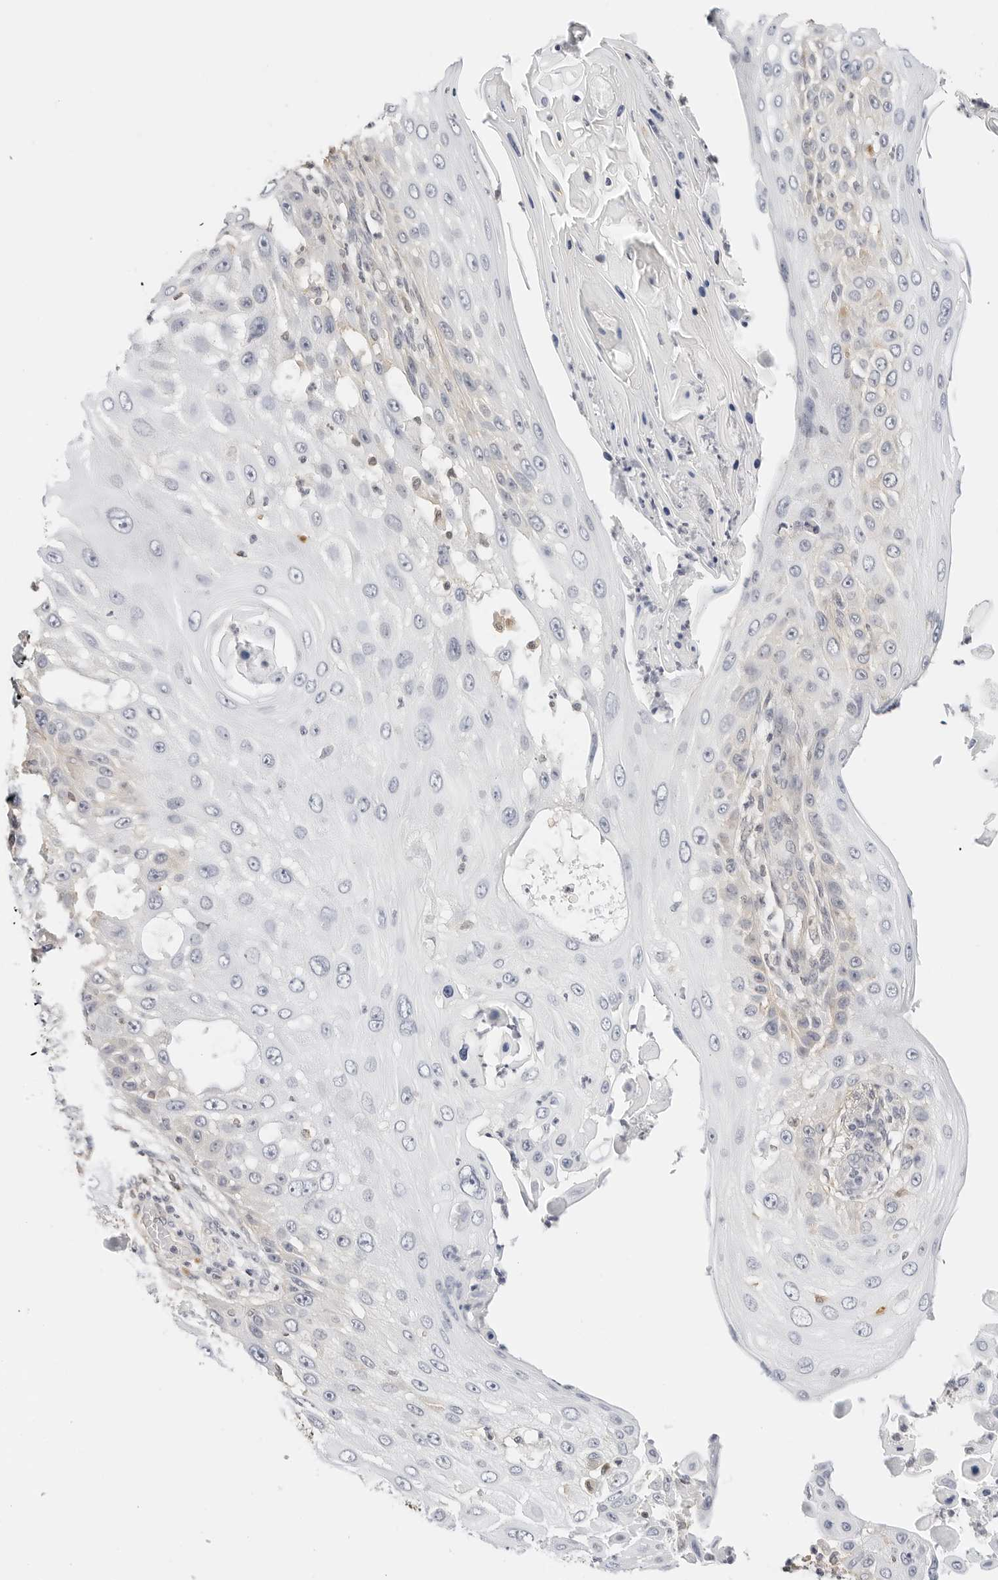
{"staining": {"intensity": "negative", "quantity": "none", "location": "none"}, "tissue": "skin cancer", "cell_type": "Tumor cells", "image_type": "cancer", "snomed": [{"axis": "morphology", "description": "Squamous cell carcinoma, NOS"}, {"axis": "topography", "description": "Skin"}], "caption": "Immunohistochemistry (IHC) of skin cancer exhibits no expression in tumor cells.", "gene": "PCDH19", "patient": {"sex": "female", "age": 44}}